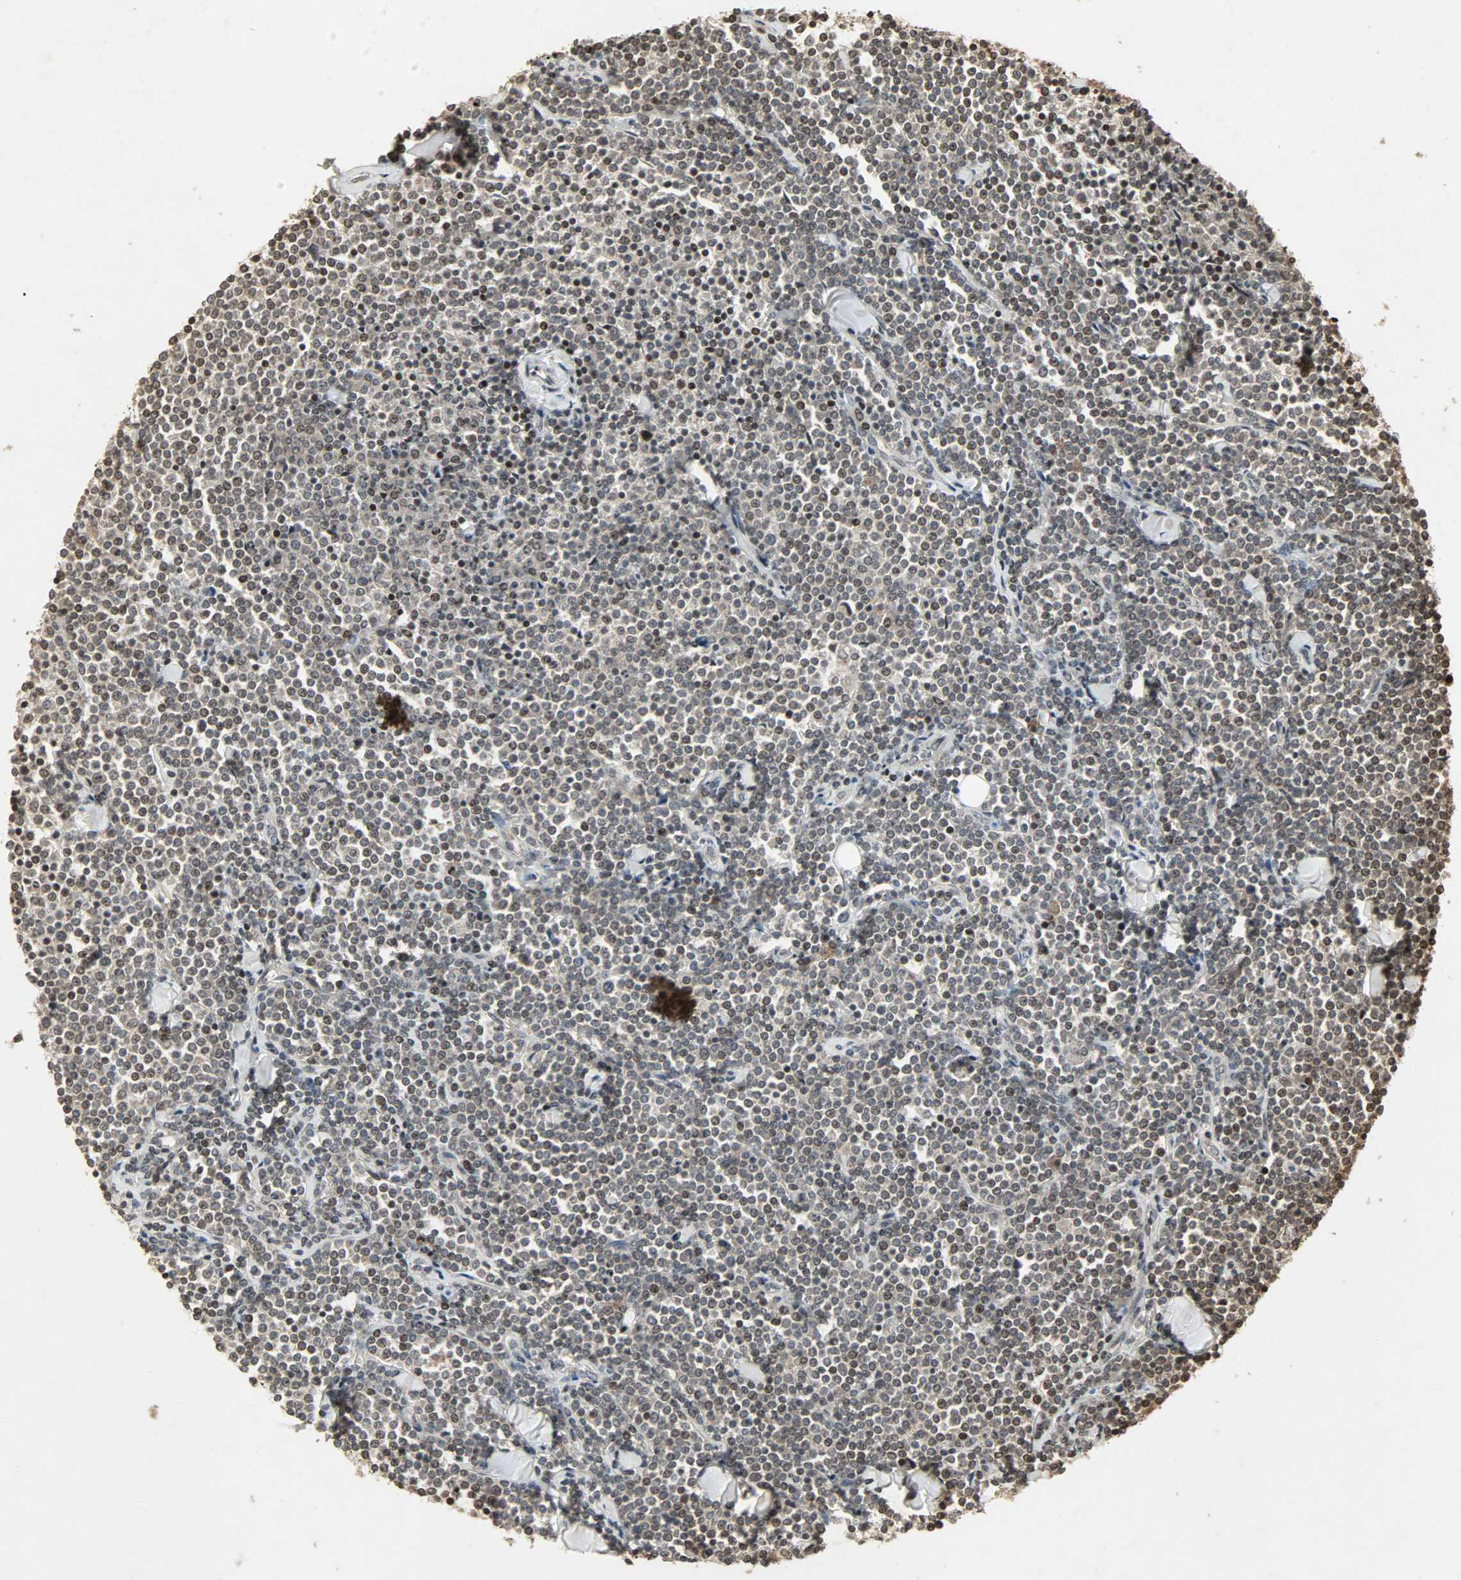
{"staining": {"intensity": "moderate", "quantity": ">75%", "location": "cytoplasmic/membranous,nuclear"}, "tissue": "lymphoma", "cell_type": "Tumor cells", "image_type": "cancer", "snomed": [{"axis": "morphology", "description": "Malignant lymphoma, non-Hodgkin's type, Low grade"}, {"axis": "topography", "description": "Soft tissue"}], "caption": "Protein staining of low-grade malignant lymphoma, non-Hodgkin's type tissue exhibits moderate cytoplasmic/membranous and nuclear positivity in approximately >75% of tumor cells.", "gene": "PPP3R1", "patient": {"sex": "male", "age": 92}}